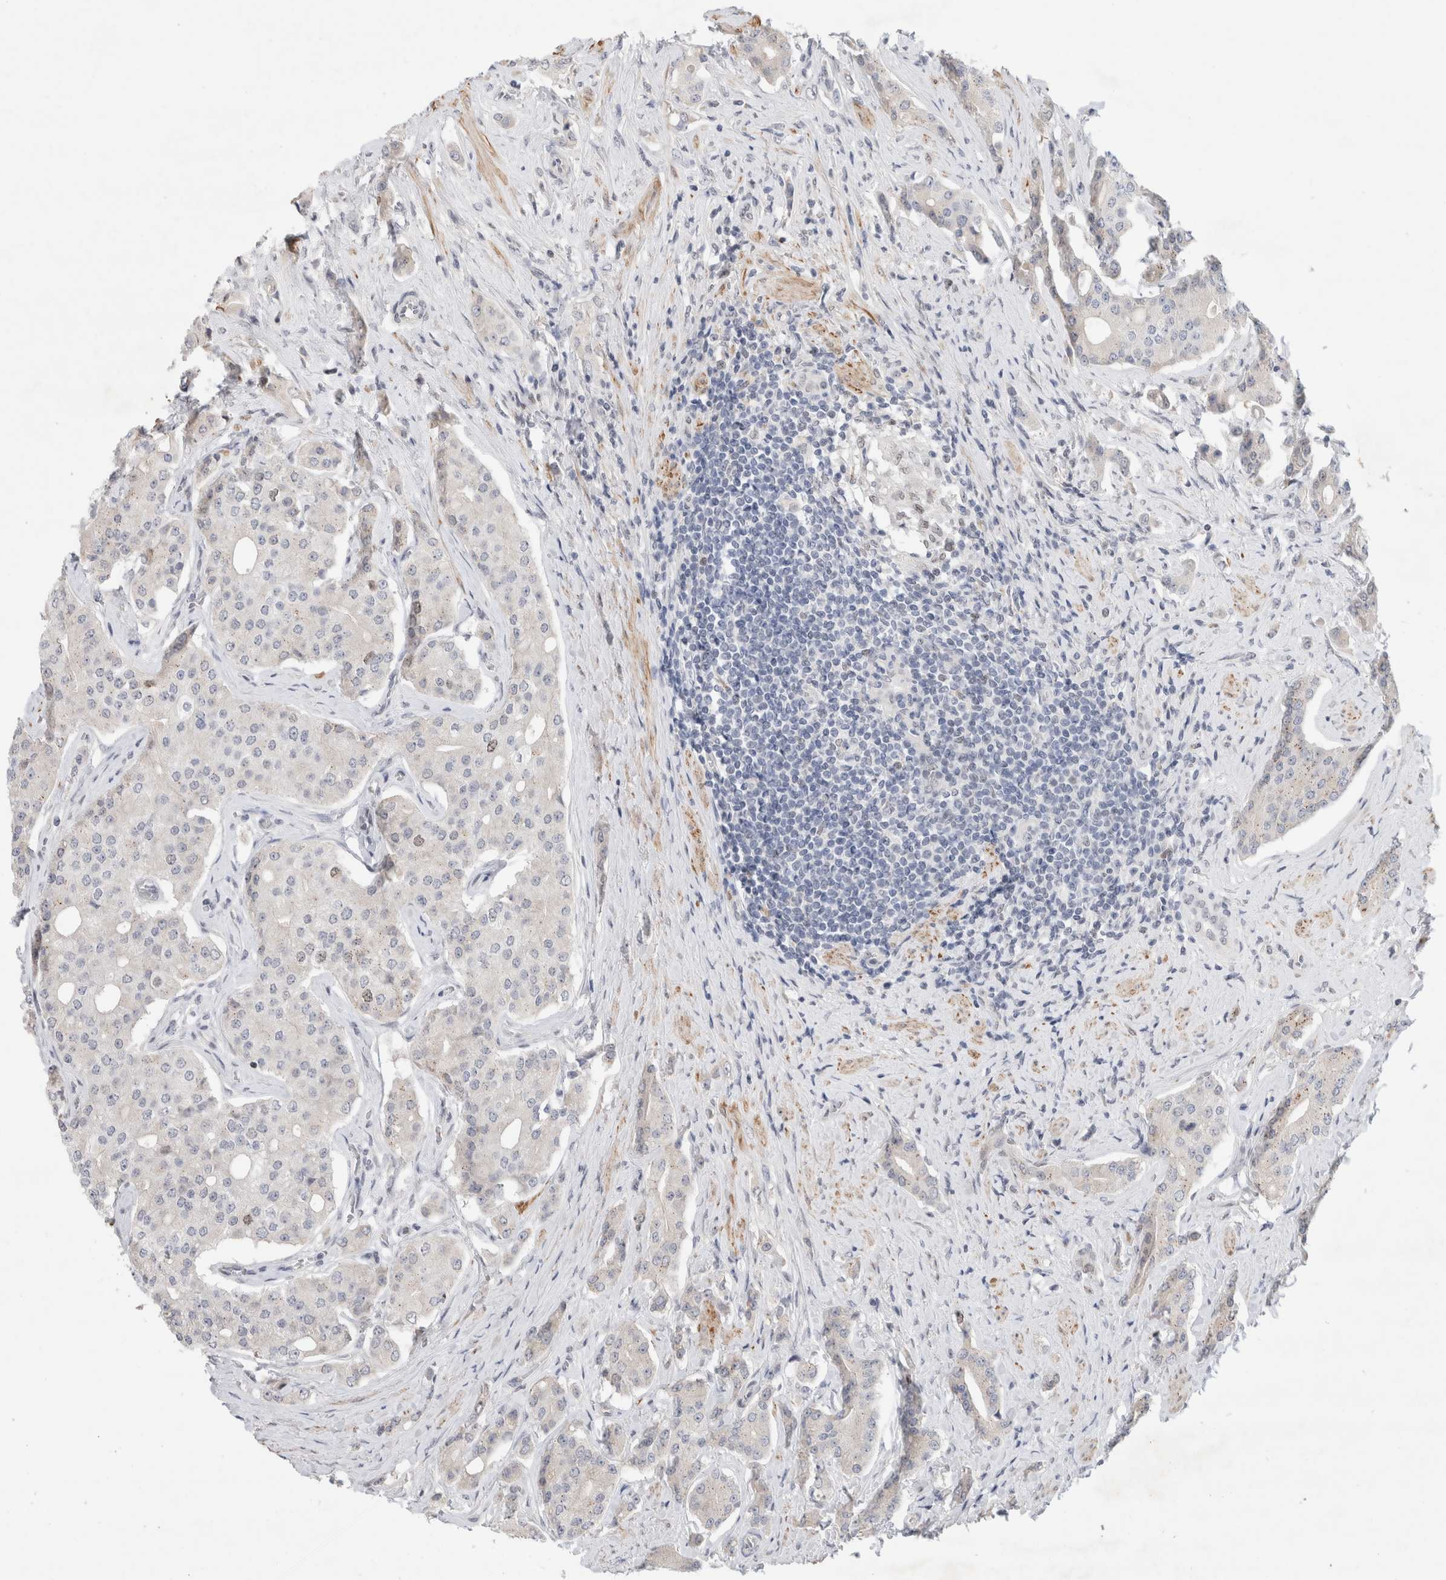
{"staining": {"intensity": "negative", "quantity": "none", "location": "none"}, "tissue": "prostate cancer", "cell_type": "Tumor cells", "image_type": "cancer", "snomed": [{"axis": "morphology", "description": "Adenocarcinoma, High grade"}, {"axis": "topography", "description": "Prostate"}], "caption": "This histopathology image is of prostate high-grade adenocarcinoma stained with immunohistochemistry to label a protein in brown with the nuclei are counter-stained blue. There is no positivity in tumor cells.", "gene": "KNL1", "patient": {"sex": "male", "age": 71}}